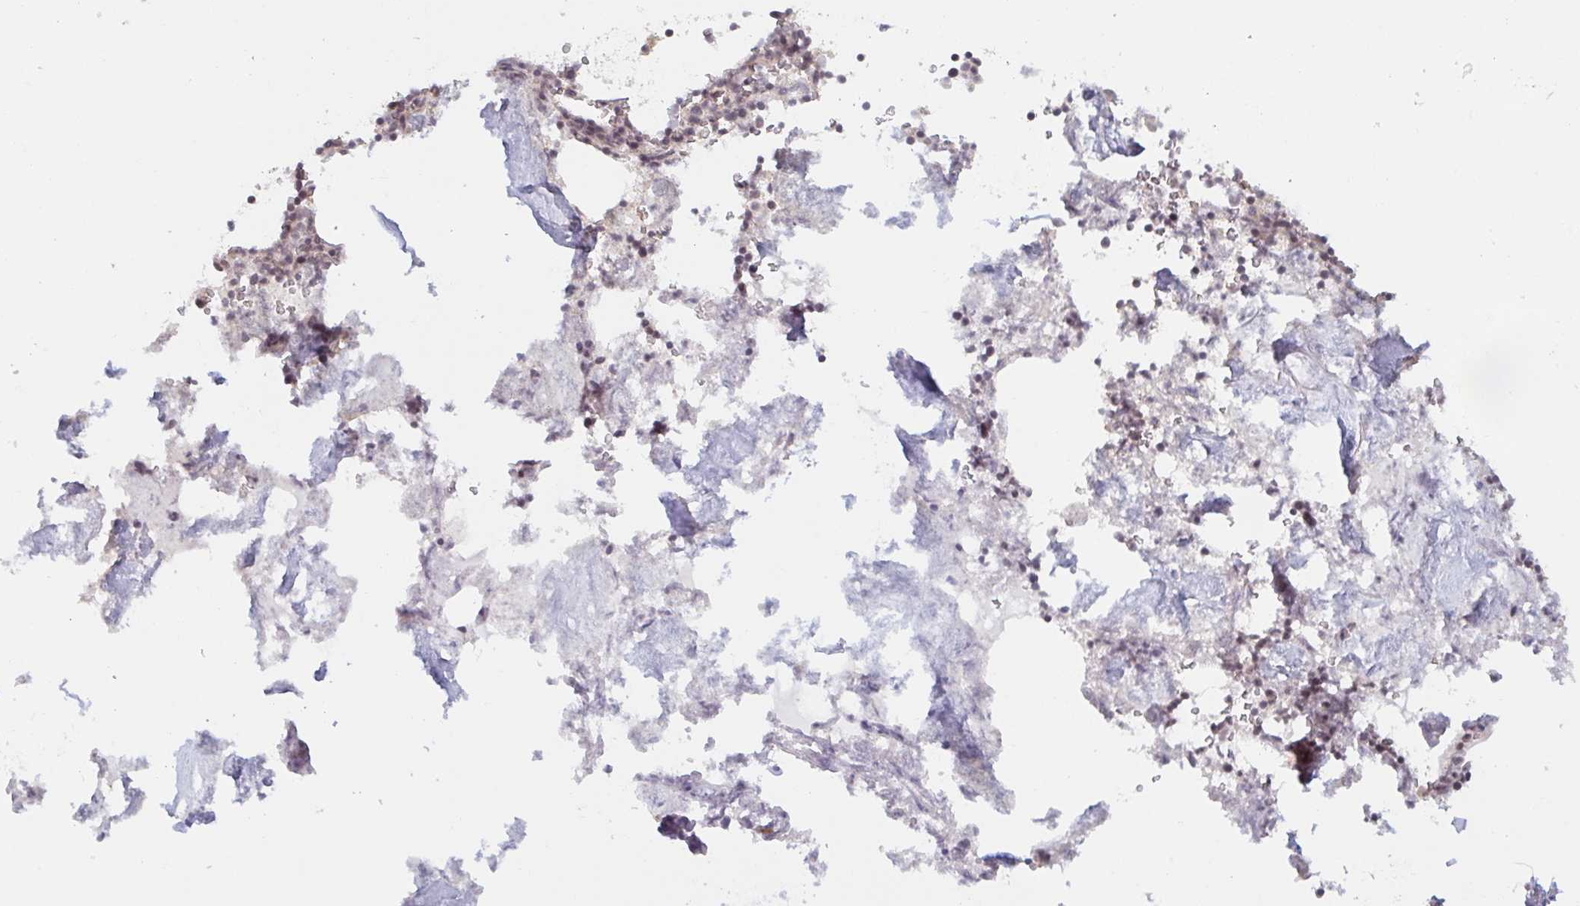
{"staining": {"intensity": "weak", "quantity": "25%-75%", "location": "nuclear"}, "tissue": "bone marrow", "cell_type": "Hematopoietic cells", "image_type": "normal", "snomed": [{"axis": "morphology", "description": "Normal tissue, NOS"}, {"axis": "topography", "description": "Bone marrow"}], "caption": "Immunohistochemistry (DAB (3,3'-diaminobenzidine)) staining of unremarkable bone marrow reveals weak nuclear protein positivity in about 25%-75% of hematopoietic cells.", "gene": "DCST1", "patient": {"sex": "female", "age": 42}}